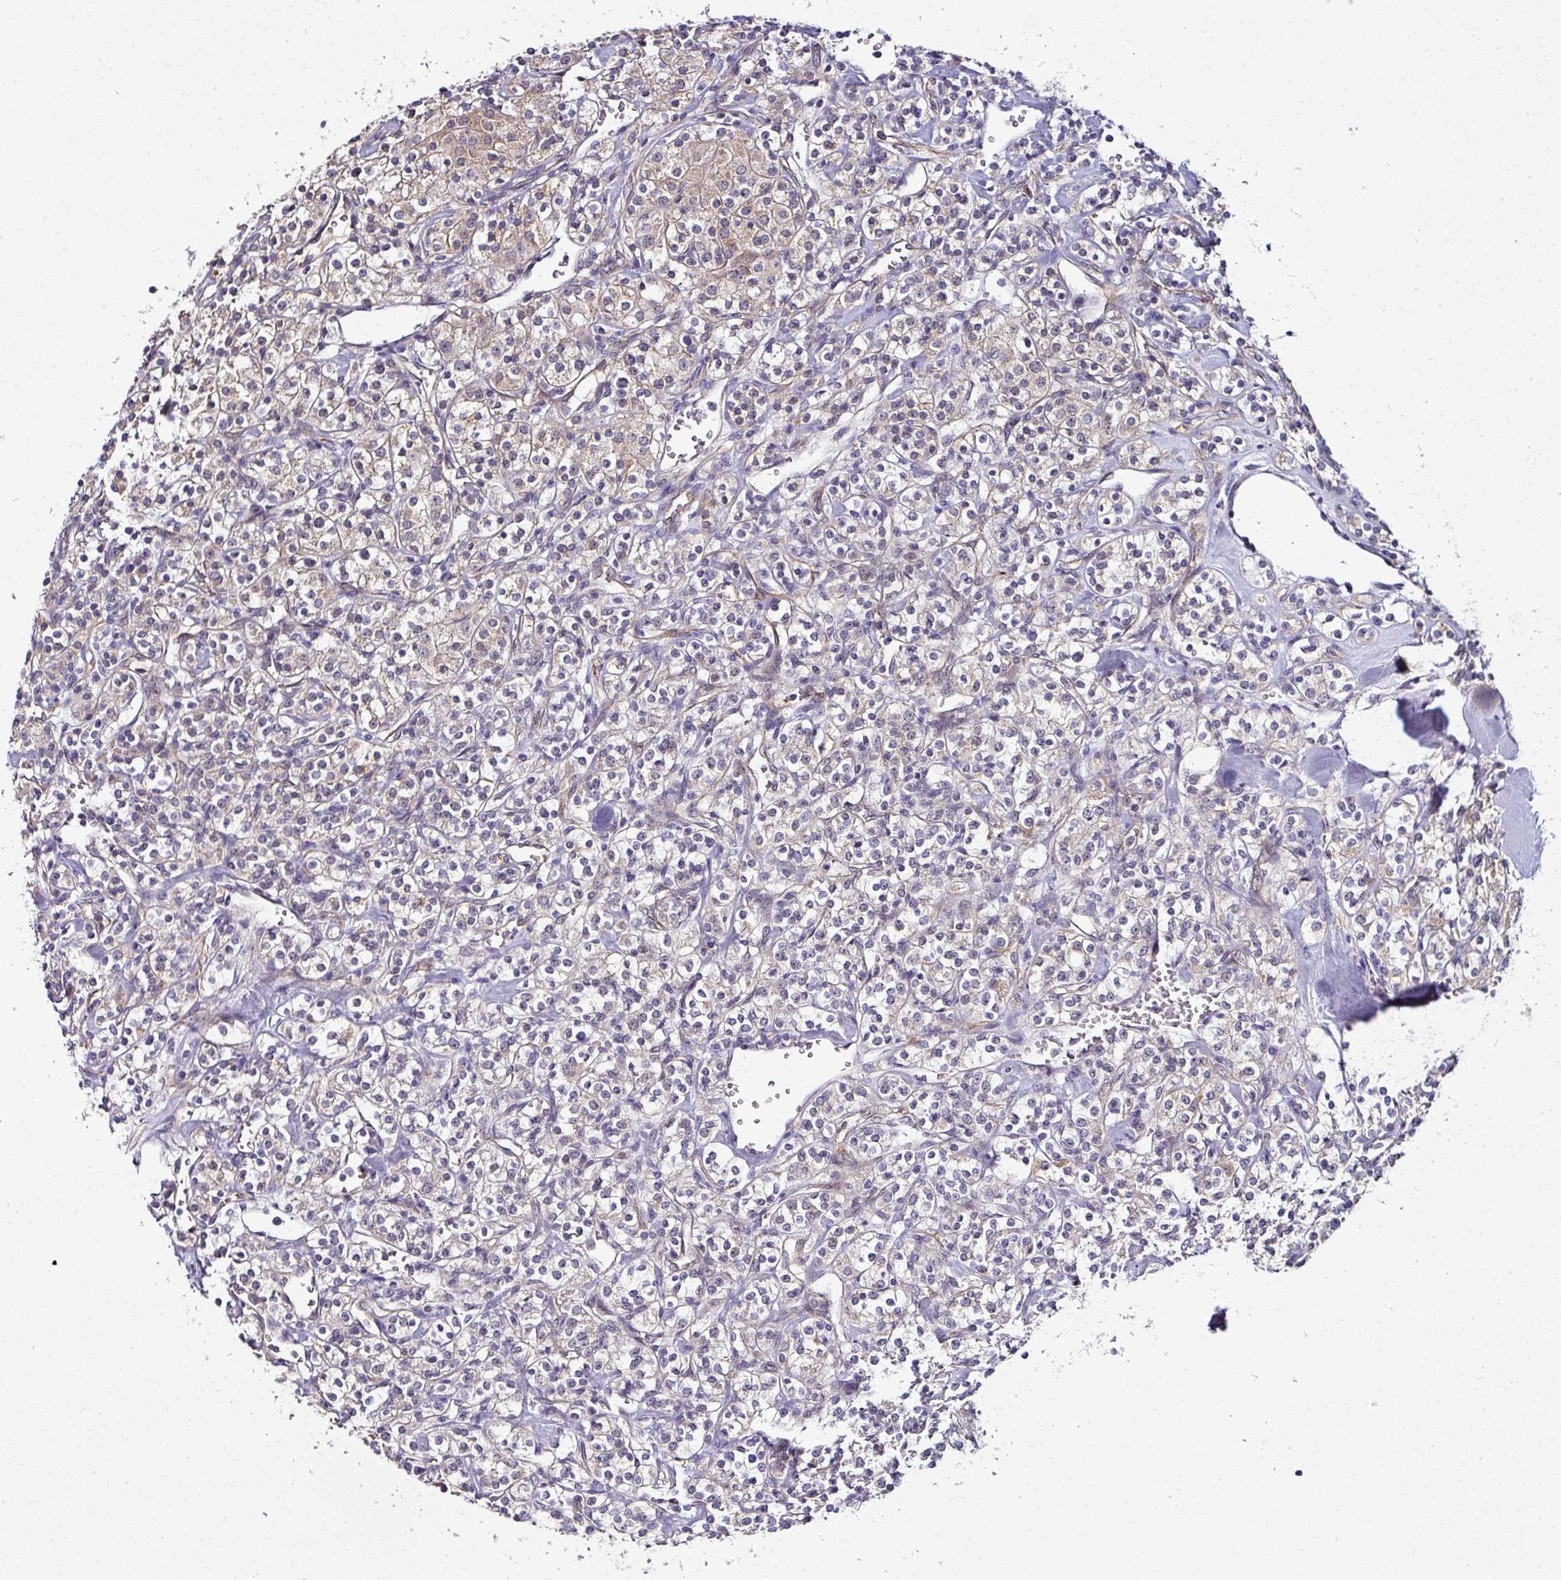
{"staining": {"intensity": "negative", "quantity": "none", "location": "none"}, "tissue": "renal cancer", "cell_type": "Tumor cells", "image_type": "cancer", "snomed": [{"axis": "morphology", "description": "Adenocarcinoma, NOS"}, {"axis": "topography", "description": "Kidney"}], "caption": "A micrograph of human renal adenocarcinoma is negative for staining in tumor cells. Brightfield microscopy of immunohistochemistry stained with DAB (brown) and hematoxylin (blue), captured at high magnification.", "gene": "NAPSA", "patient": {"sex": "male", "age": 77}}